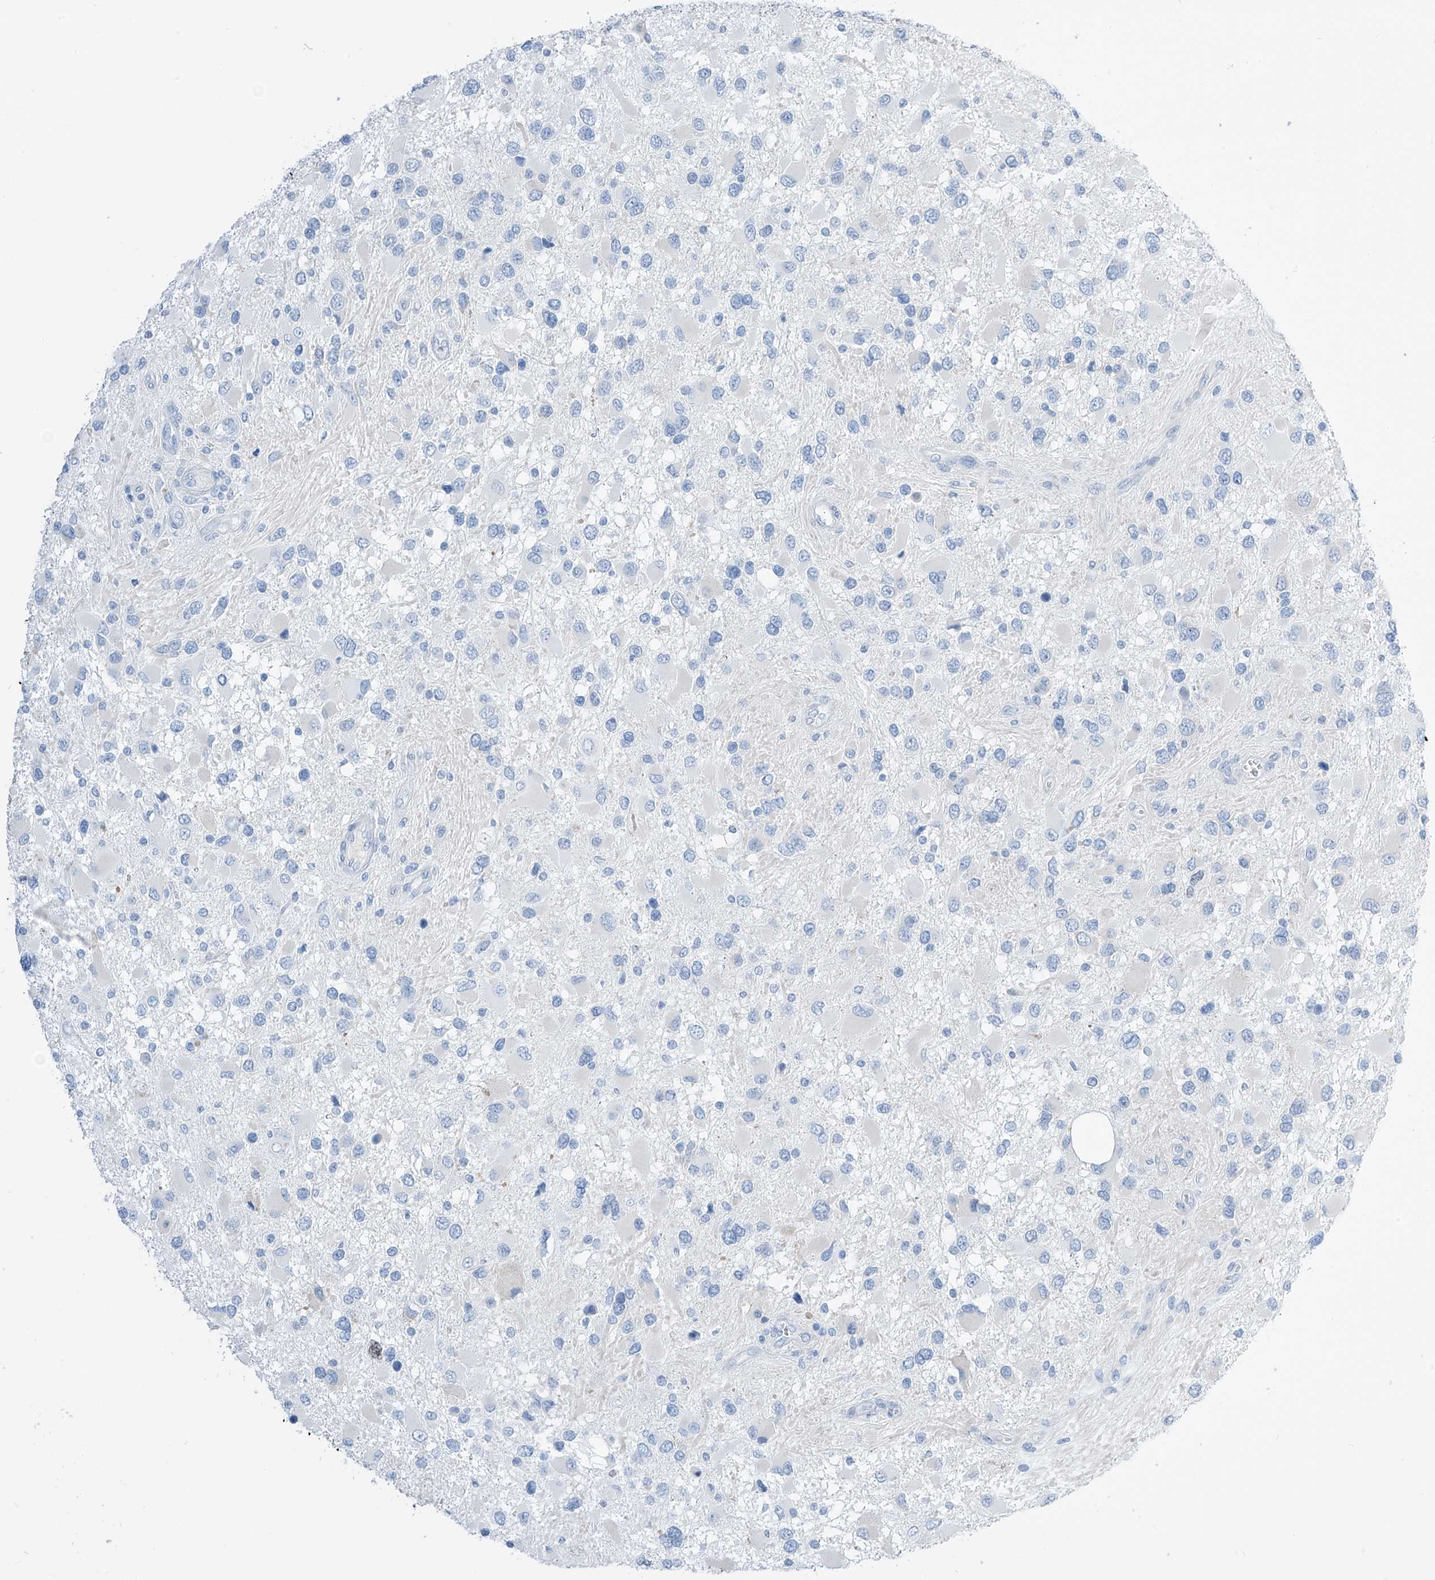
{"staining": {"intensity": "negative", "quantity": "none", "location": "none"}, "tissue": "glioma", "cell_type": "Tumor cells", "image_type": "cancer", "snomed": [{"axis": "morphology", "description": "Glioma, malignant, High grade"}, {"axis": "topography", "description": "Brain"}], "caption": "This is an immunohistochemistry photomicrograph of glioma. There is no positivity in tumor cells.", "gene": "SGO2", "patient": {"sex": "male", "age": 53}}